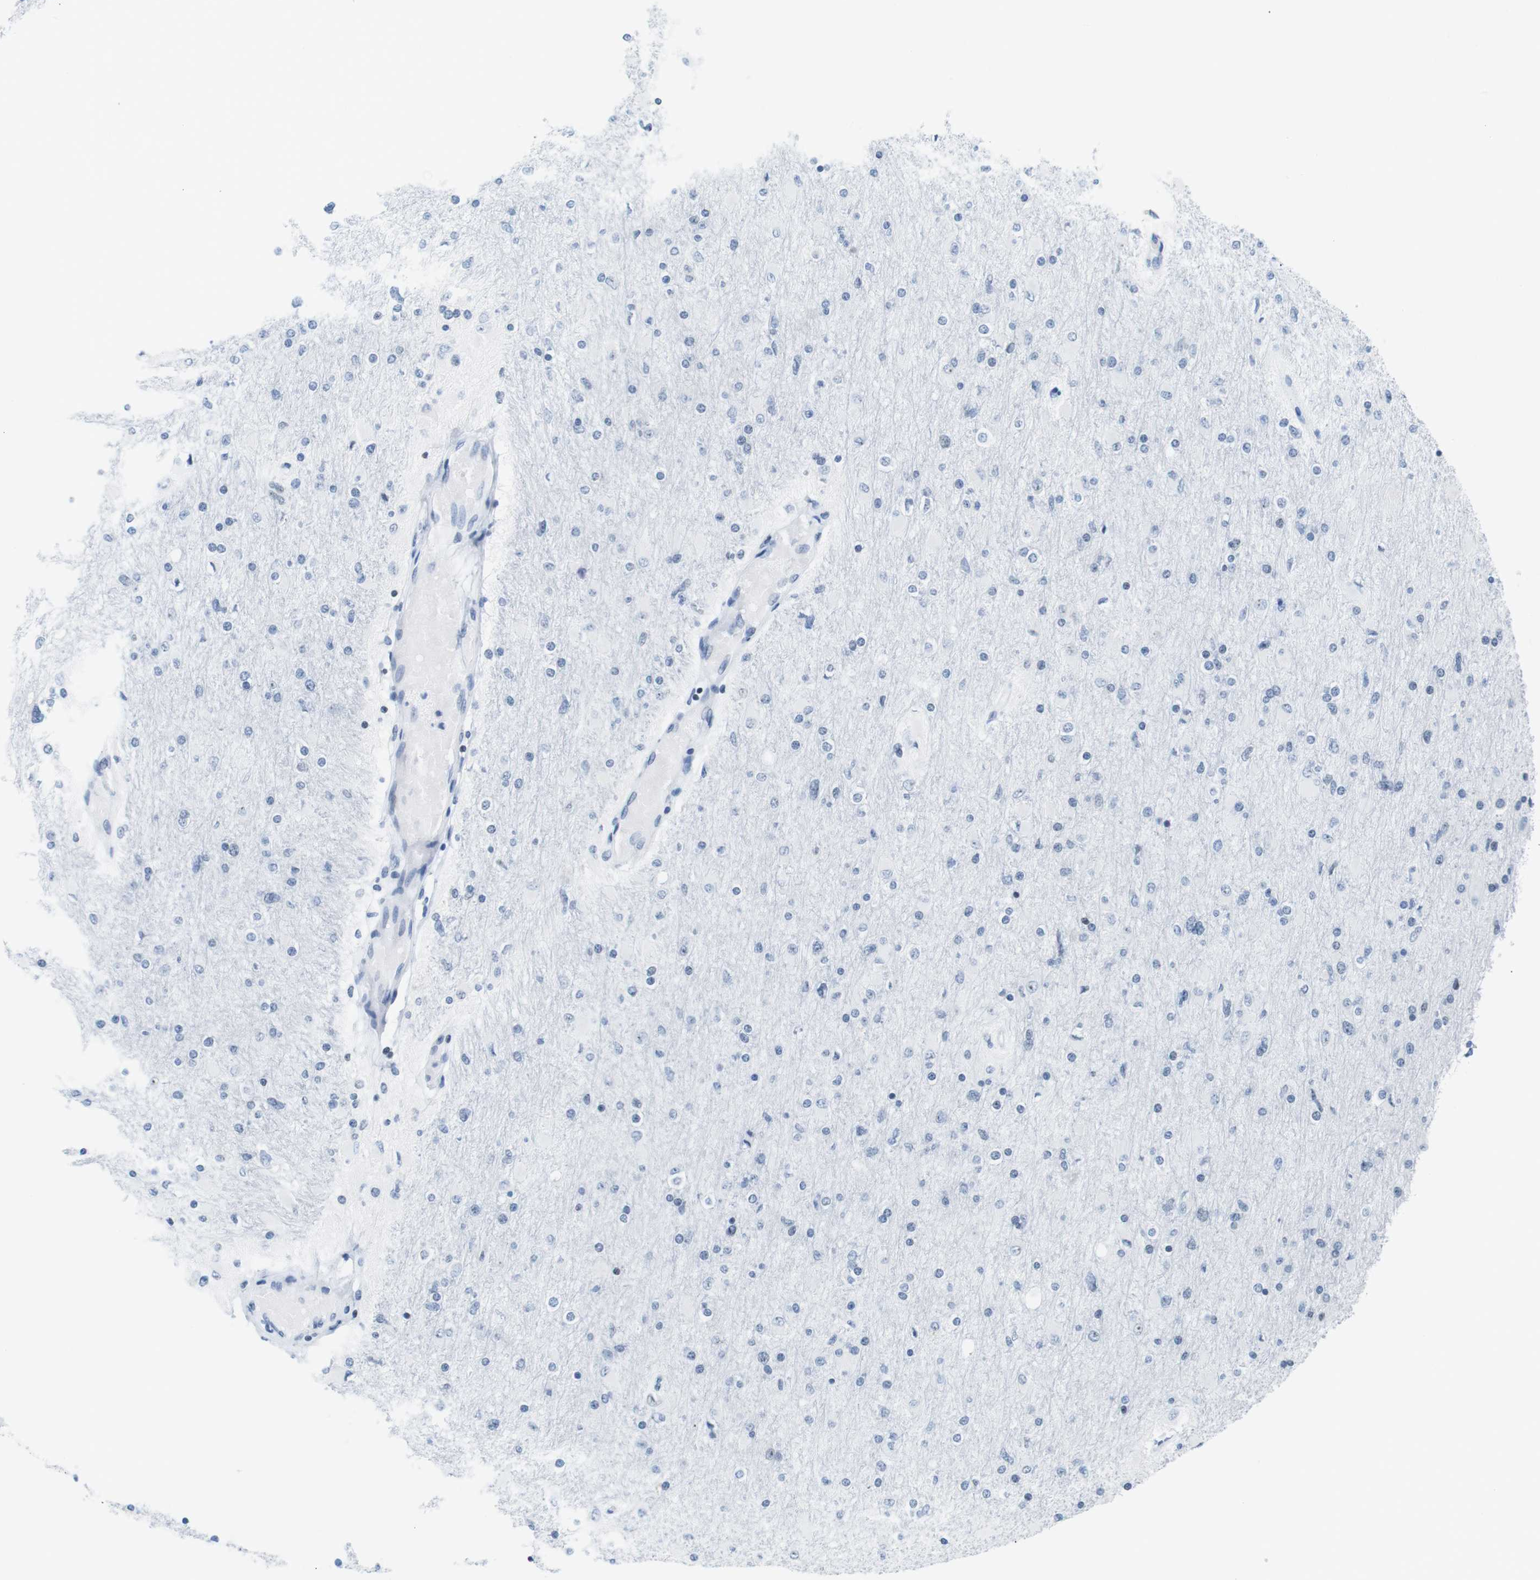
{"staining": {"intensity": "negative", "quantity": "none", "location": "none"}, "tissue": "glioma", "cell_type": "Tumor cells", "image_type": "cancer", "snomed": [{"axis": "morphology", "description": "Glioma, malignant, High grade"}, {"axis": "topography", "description": "Cerebral cortex"}], "caption": "Immunohistochemistry micrograph of human malignant glioma (high-grade) stained for a protein (brown), which displays no staining in tumor cells.", "gene": "NIFK", "patient": {"sex": "female", "age": 36}}